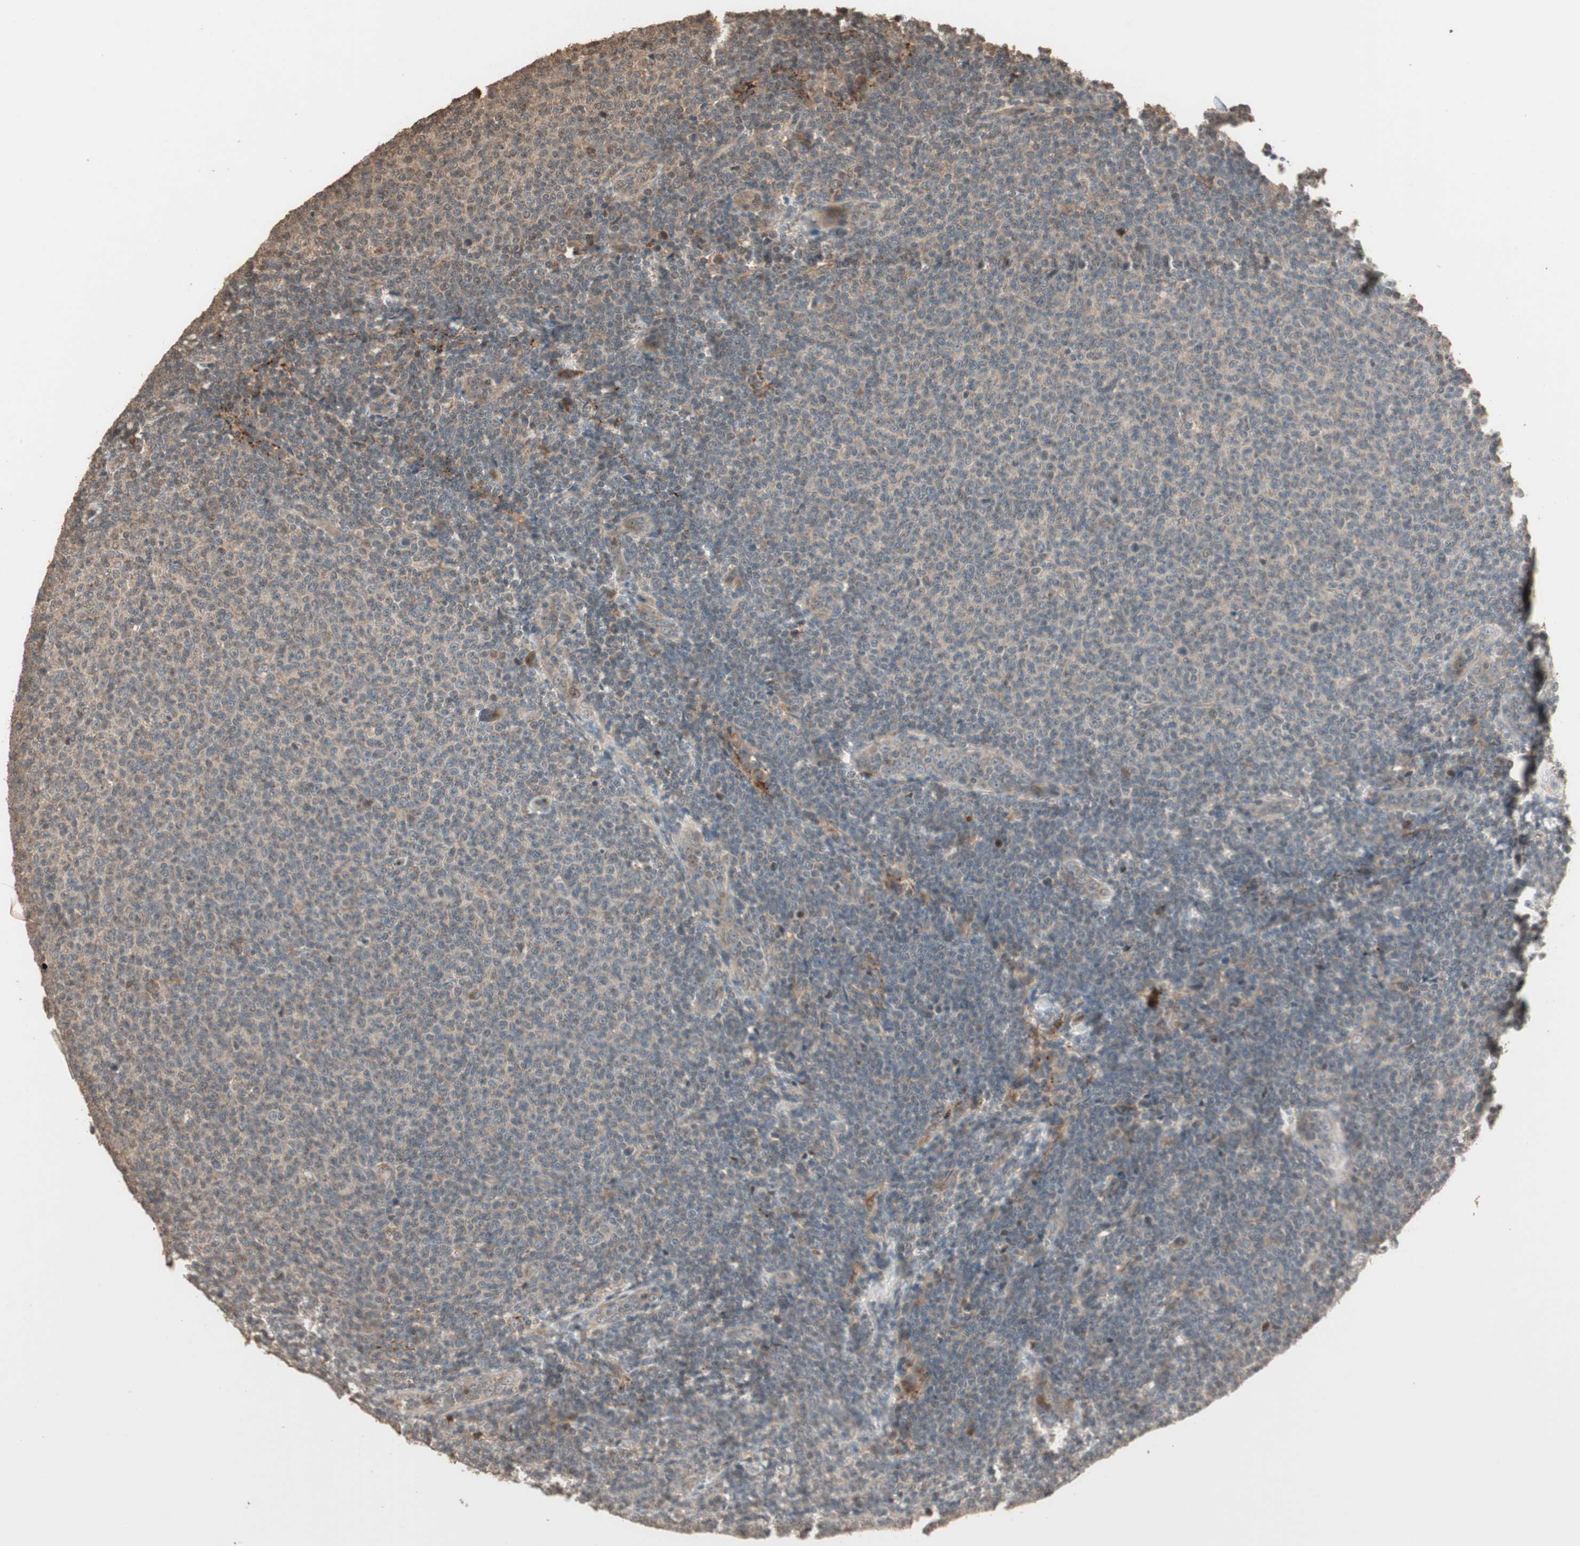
{"staining": {"intensity": "weak", "quantity": ">75%", "location": "cytoplasmic/membranous"}, "tissue": "lymphoma", "cell_type": "Tumor cells", "image_type": "cancer", "snomed": [{"axis": "morphology", "description": "Malignant lymphoma, non-Hodgkin's type, Low grade"}, {"axis": "topography", "description": "Lymph node"}], "caption": "Protein staining of lymphoma tissue demonstrates weak cytoplasmic/membranous expression in approximately >75% of tumor cells.", "gene": "USP20", "patient": {"sex": "male", "age": 66}}